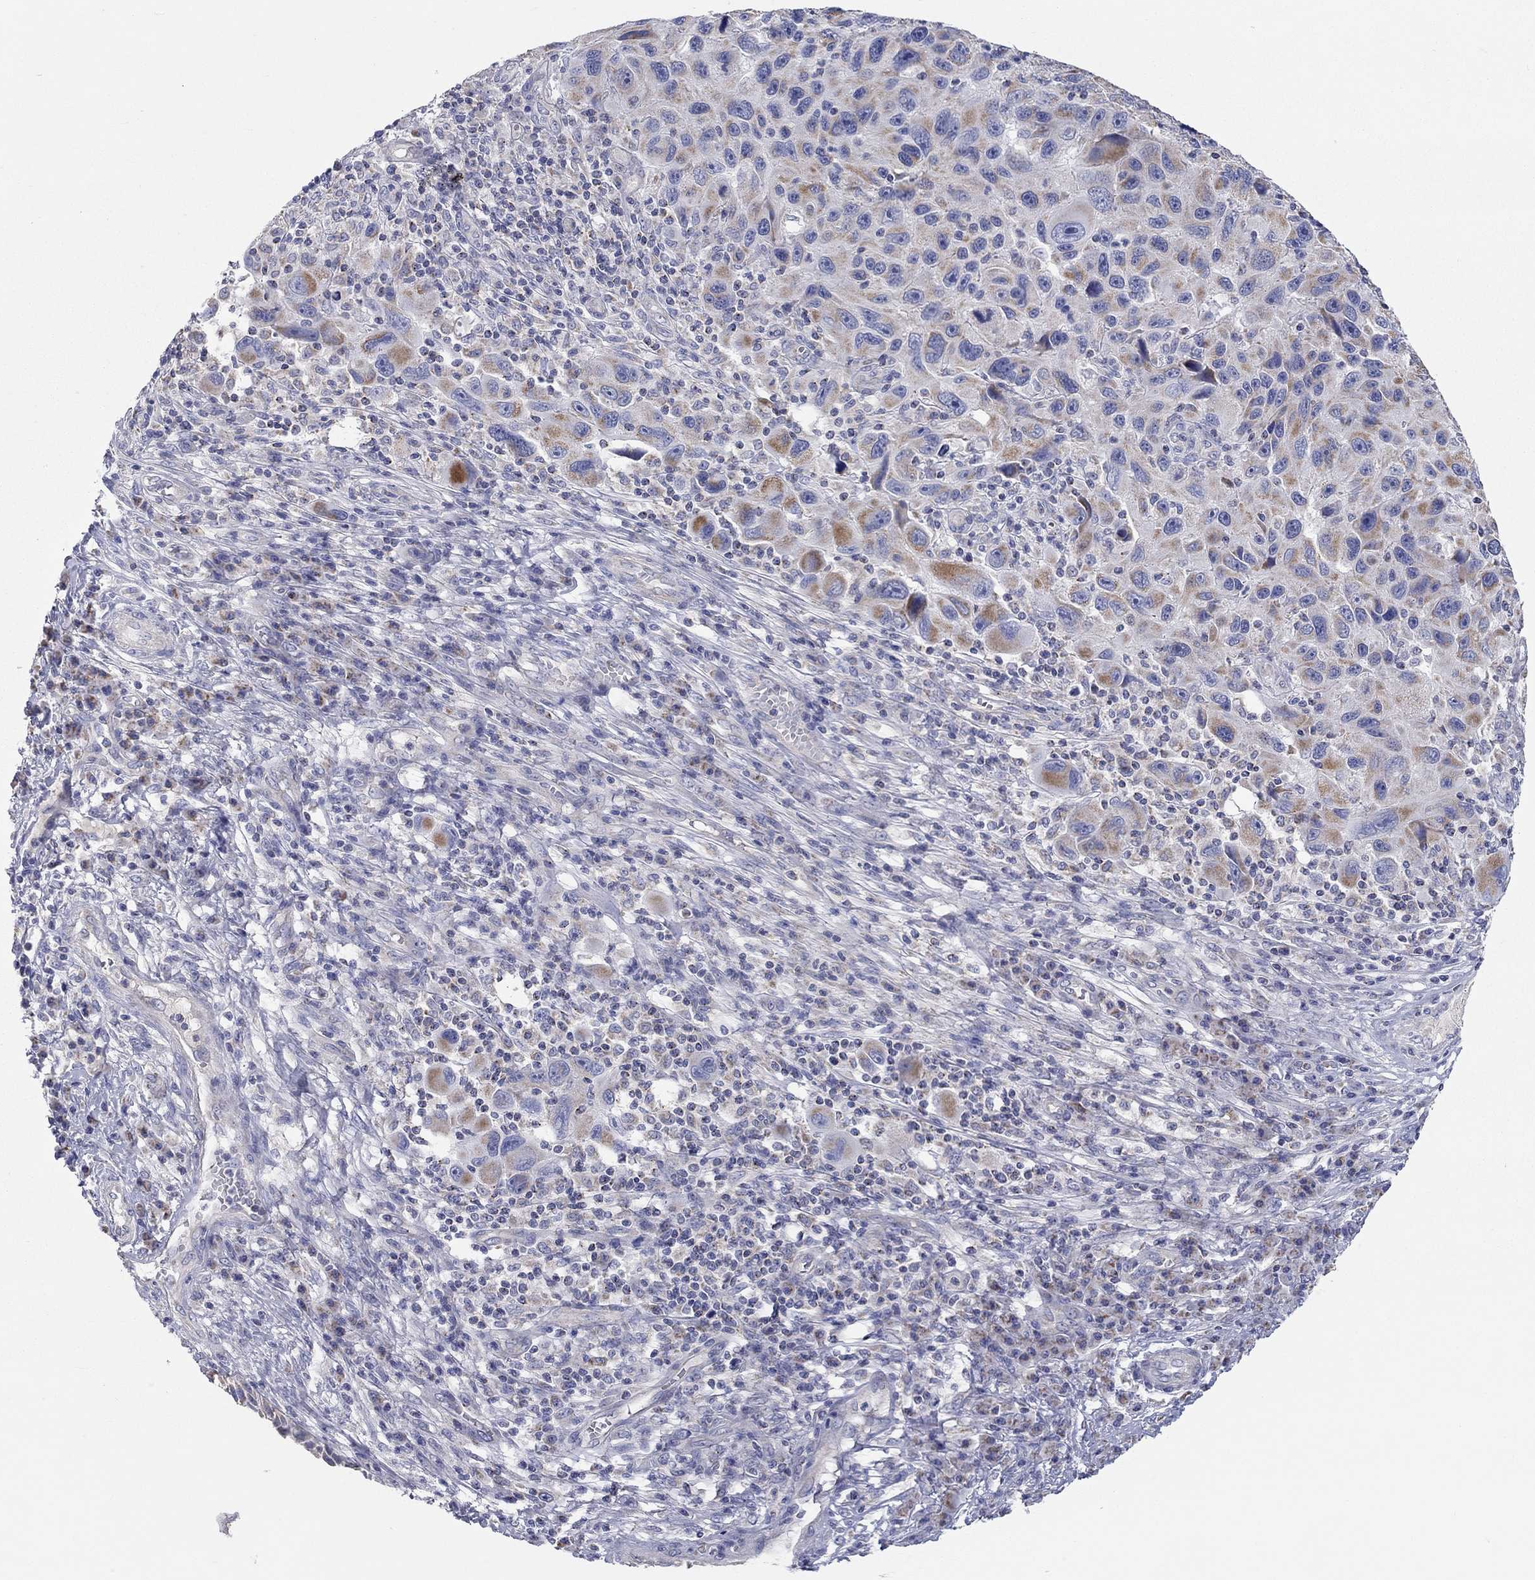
{"staining": {"intensity": "moderate", "quantity": "25%-75%", "location": "cytoplasmic/membranous"}, "tissue": "melanoma", "cell_type": "Tumor cells", "image_type": "cancer", "snomed": [{"axis": "morphology", "description": "Malignant melanoma, NOS"}, {"axis": "topography", "description": "Skin"}], "caption": "Protein staining demonstrates moderate cytoplasmic/membranous positivity in approximately 25%-75% of tumor cells in melanoma. (Brightfield microscopy of DAB IHC at high magnification).", "gene": "RCAN1", "patient": {"sex": "male", "age": 53}}